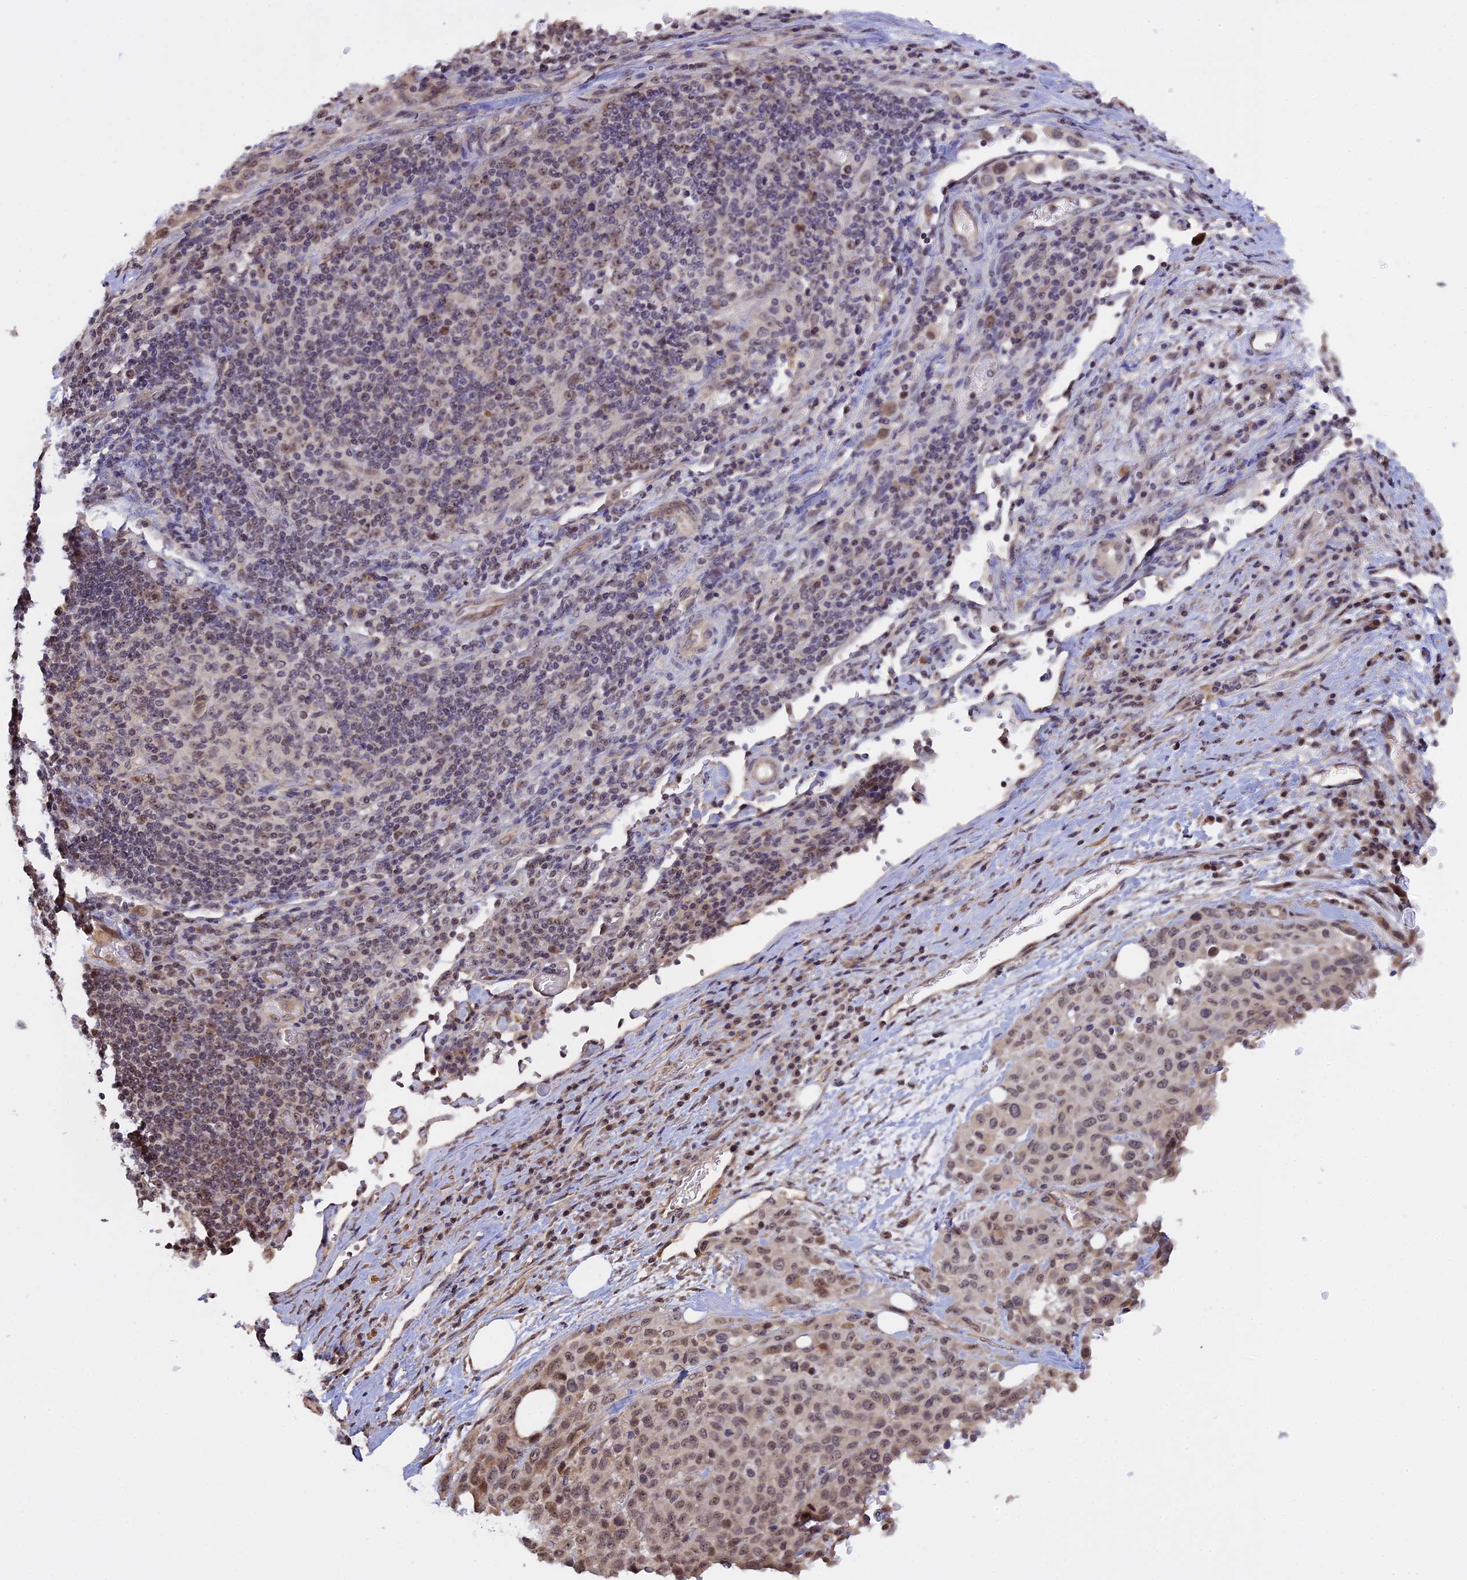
{"staining": {"intensity": "weak", "quantity": "25%-75%", "location": "nuclear"}, "tissue": "melanoma", "cell_type": "Tumor cells", "image_type": "cancer", "snomed": [{"axis": "morphology", "description": "Malignant melanoma, Metastatic site"}, {"axis": "topography", "description": "Skin"}], "caption": "Melanoma stained for a protein demonstrates weak nuclear positivity in tumor cells. The staining is performed using DAB brown chromogen to label protein expression. The nuclei are counter-stained blue using hematoxylin.", "gene": "MGA", "patient": {"sex": "female", "age": 81}}